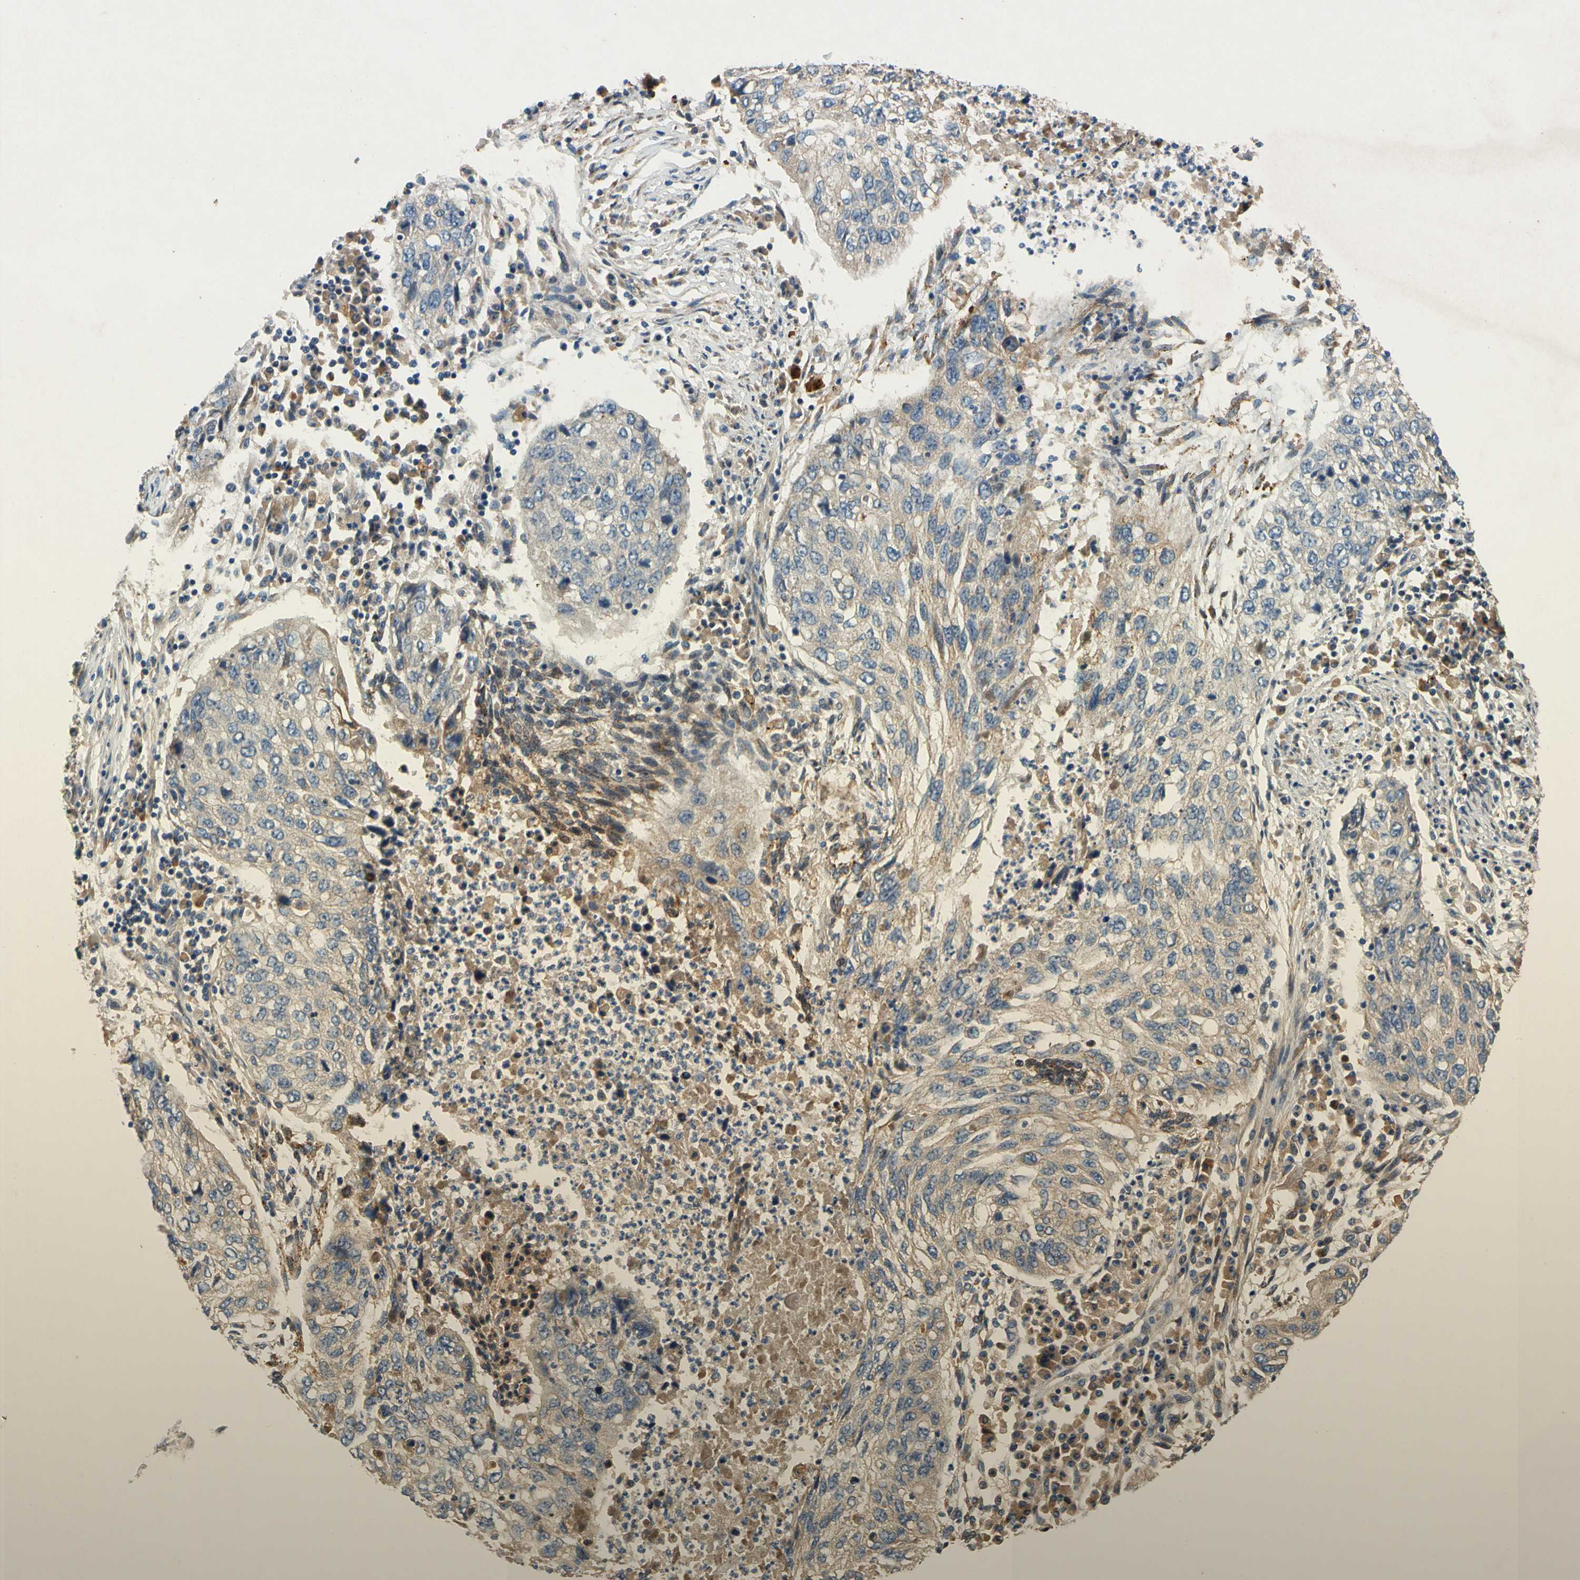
{"staining": {"intensity": "weak", "quantity": "<25%", "location": "cytoplasmic/membranous"}, "tissue": "lung cancer", "cell_type": "Tumor cells", "image_type": "cancer", "snomed": [{"axis": "morphology", "description": "Squamous cell carcinoma, NOS"}, {"axis": "topography", "description": "Lung"}], "caption": "Immunohistochemistry of lung squamous cell carcinoma shows no staining in tumor cells.", "gene": "USP46", "patient": {"sex": "female", "age": 63}}